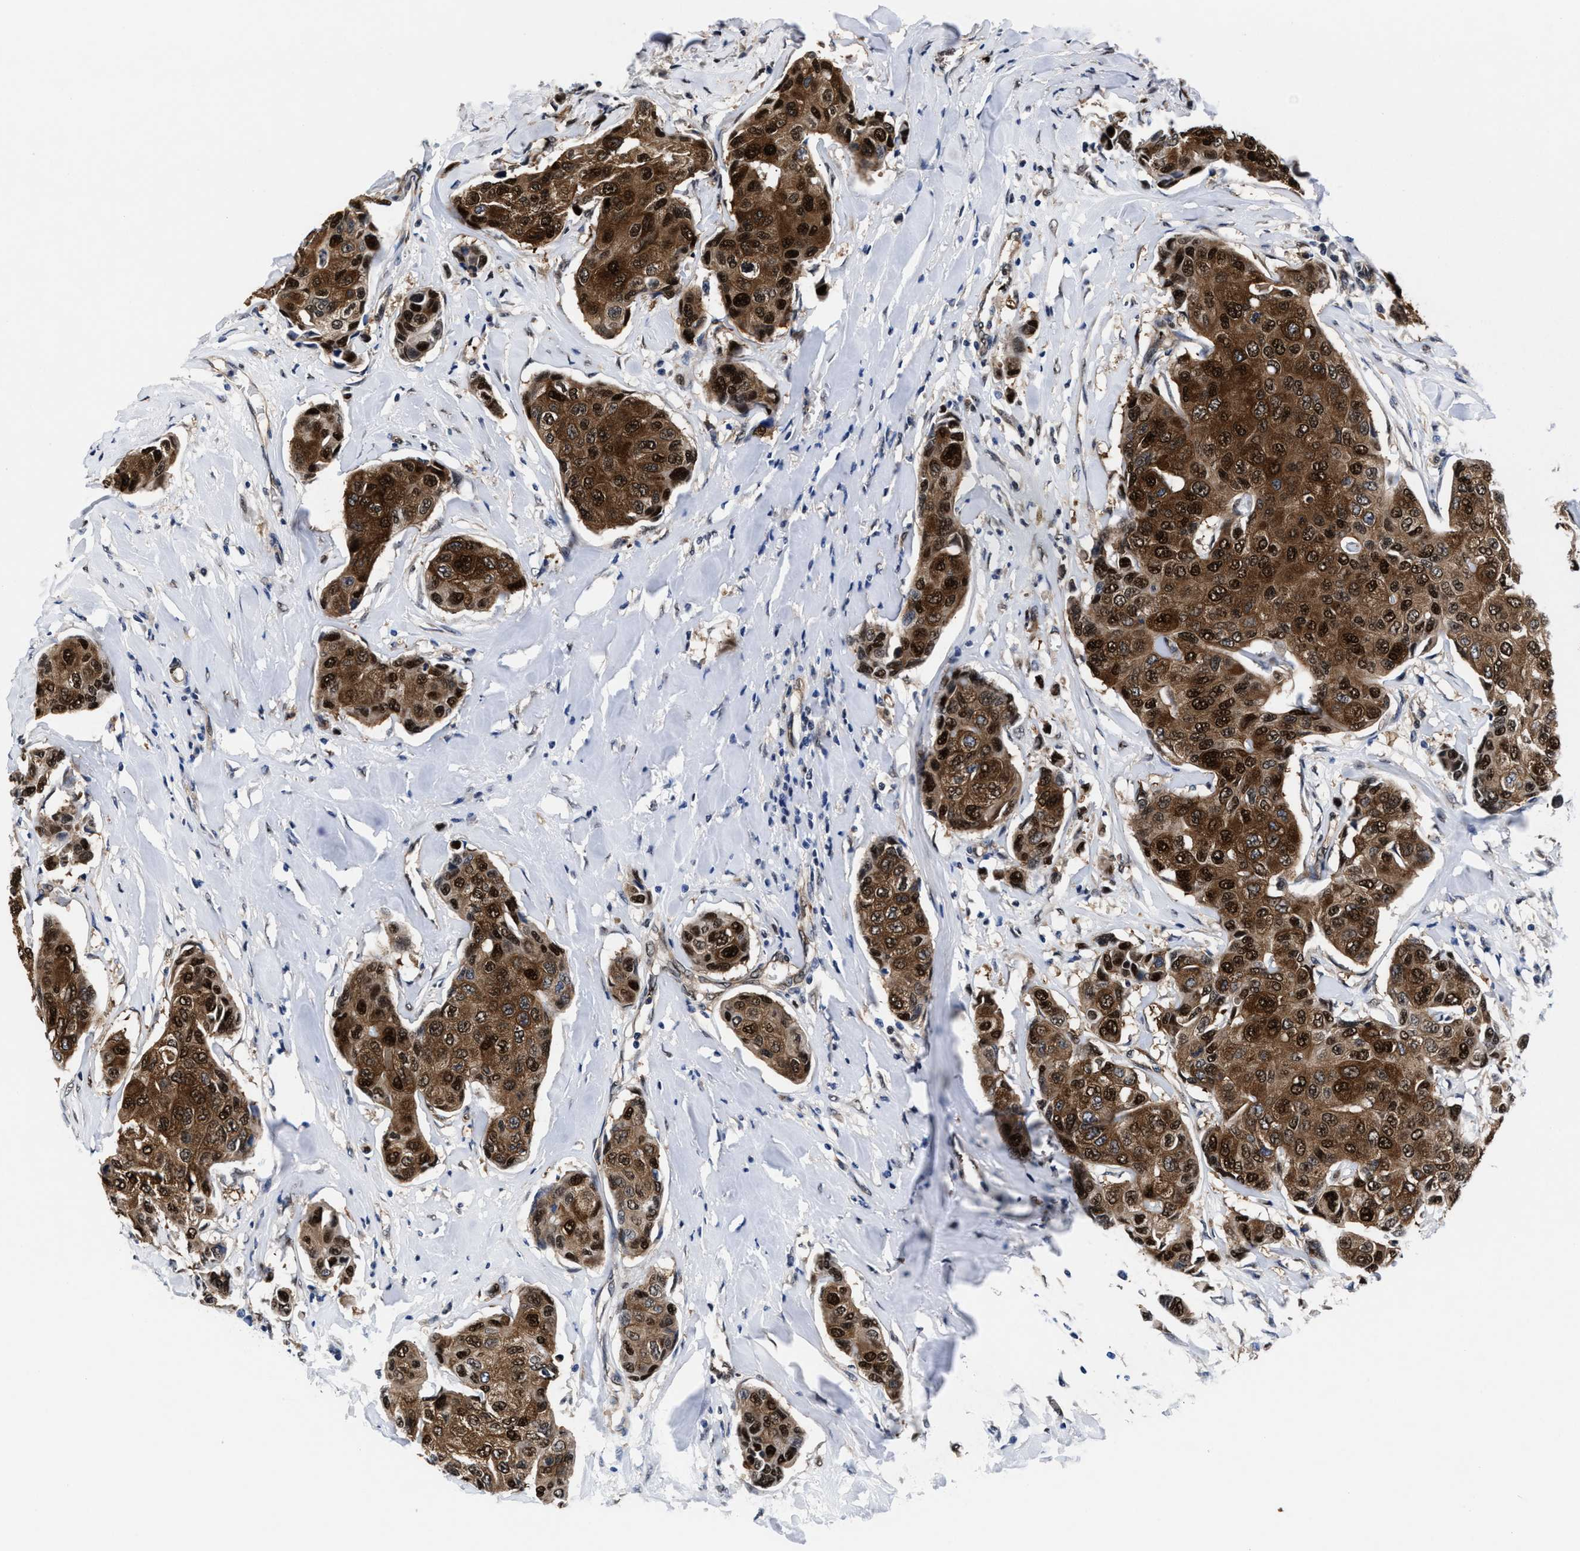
{"staining": {"intensity": "strong", "quantity": ">75%", "location": "cytoplasmic/membranous,nuclear"}, "tissue": "breast cancer", "cell_type": "Tumor cells", "image_type": "cancer", "snomed": [{"axis": "morphology", "description": "Duct carcinoma"}, {"axis": "topography", "description": "Breast"}], "caption": "Human breast cancer (invasive ductal carcinoma) stained with a brown dye exhibits strong cytoplasmic/membranous and nuclear positive expression in approximately >75% of tumor cells.", "gene": "ACLY", "patient": {"sex": "female", "age": 80}}